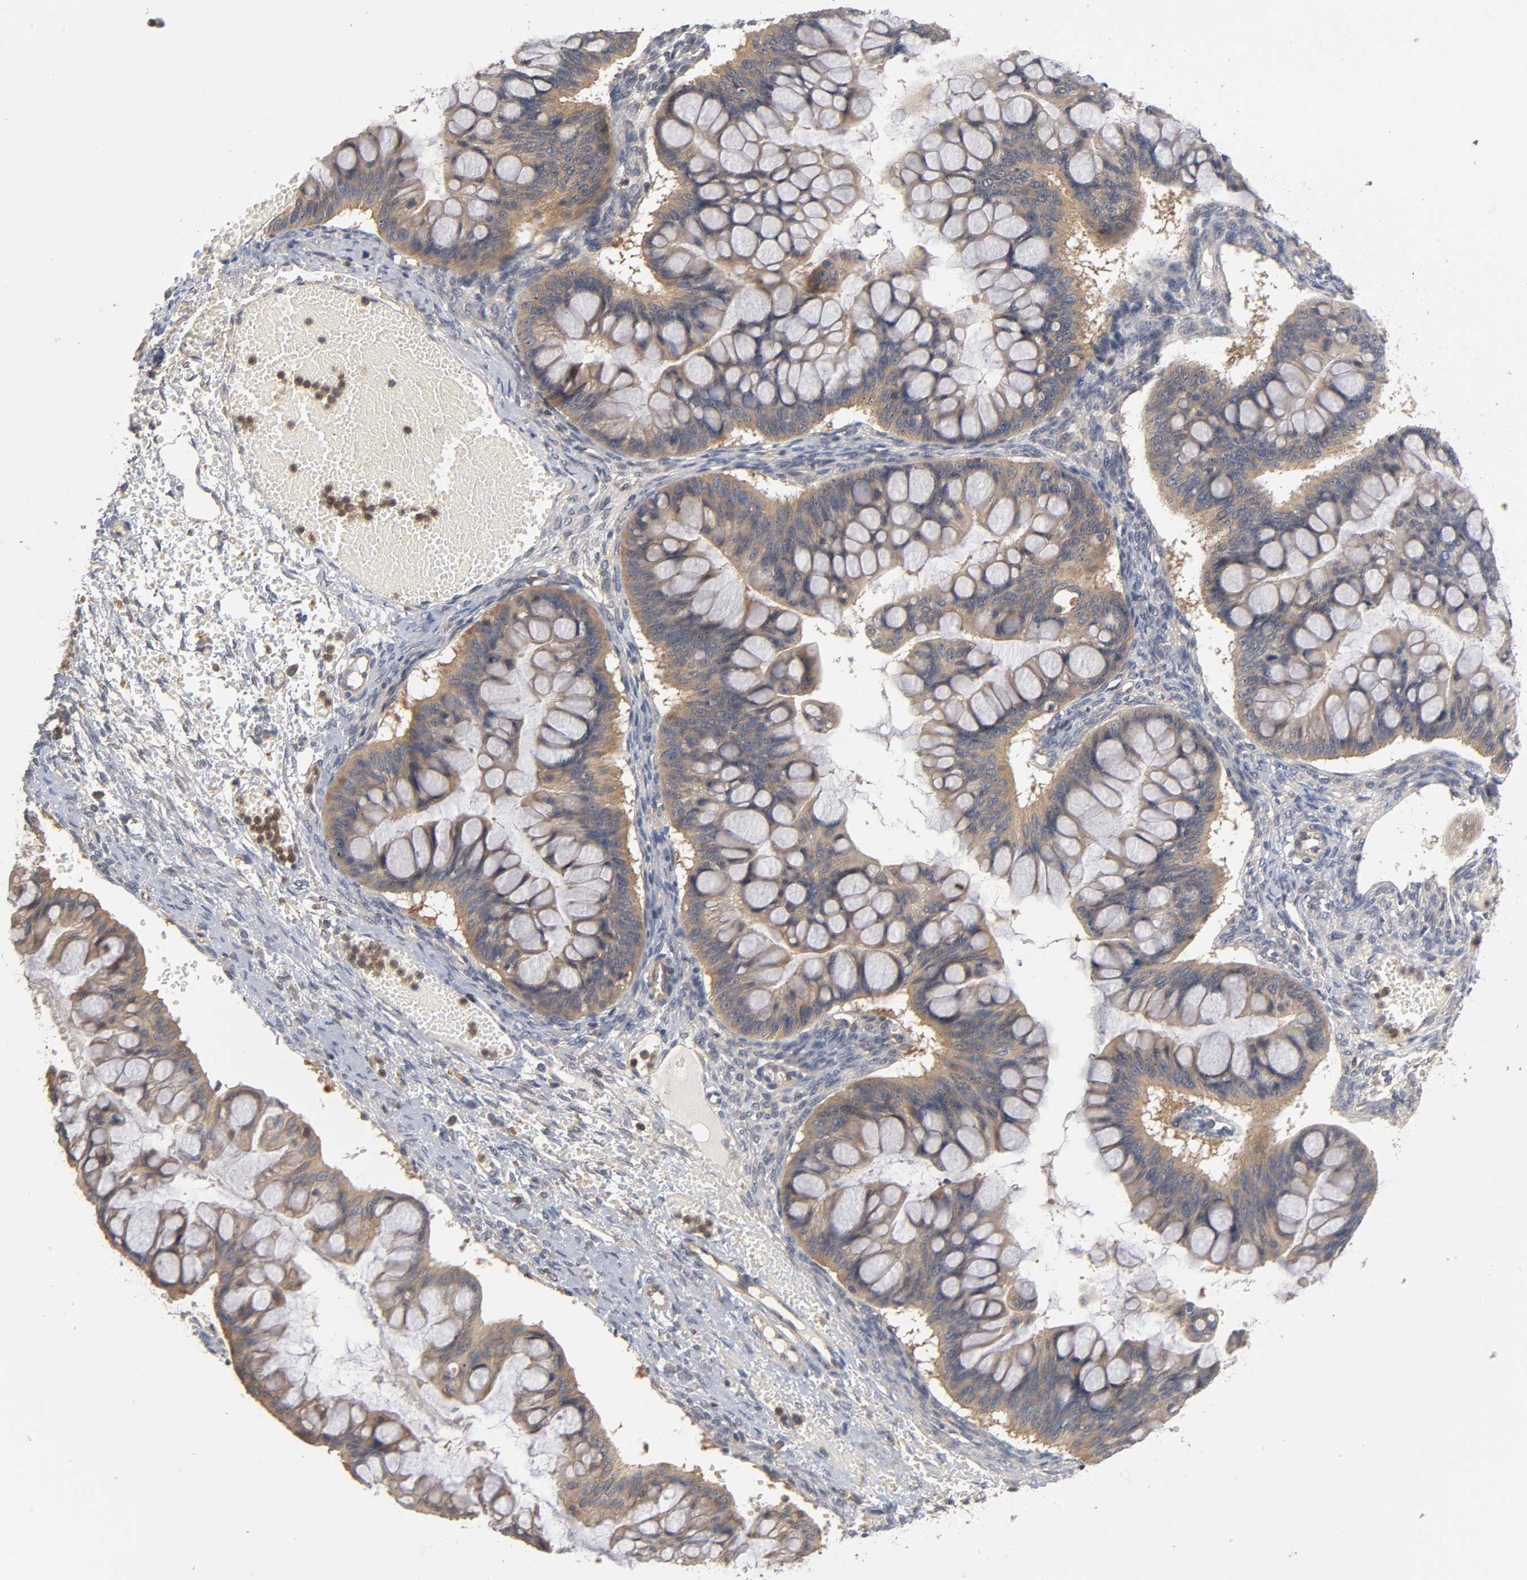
{"staining": {"intensity": "strong", "quantity": ">75%", "location": "cytoplasmic/membranous"}, "tissue": "ovarian cancer", "cell_type": "Tumor cells", "image_type": "cancer", "snomed": [{"axis": "morphology", "description": "Cystadenocarcinoma, mucinous, NOS"}, {"axis": "topography", "description": "Ovary"}], "caption": "Brown immunohistochemical staining in ovarian cancer (mucinous cystadenocarcinoma) displays strong cytoplasmic/membranous expression in about >75% of tumor cells.", "gene": "ACTR2", "patient": {"sex": "female", "age": 73}}